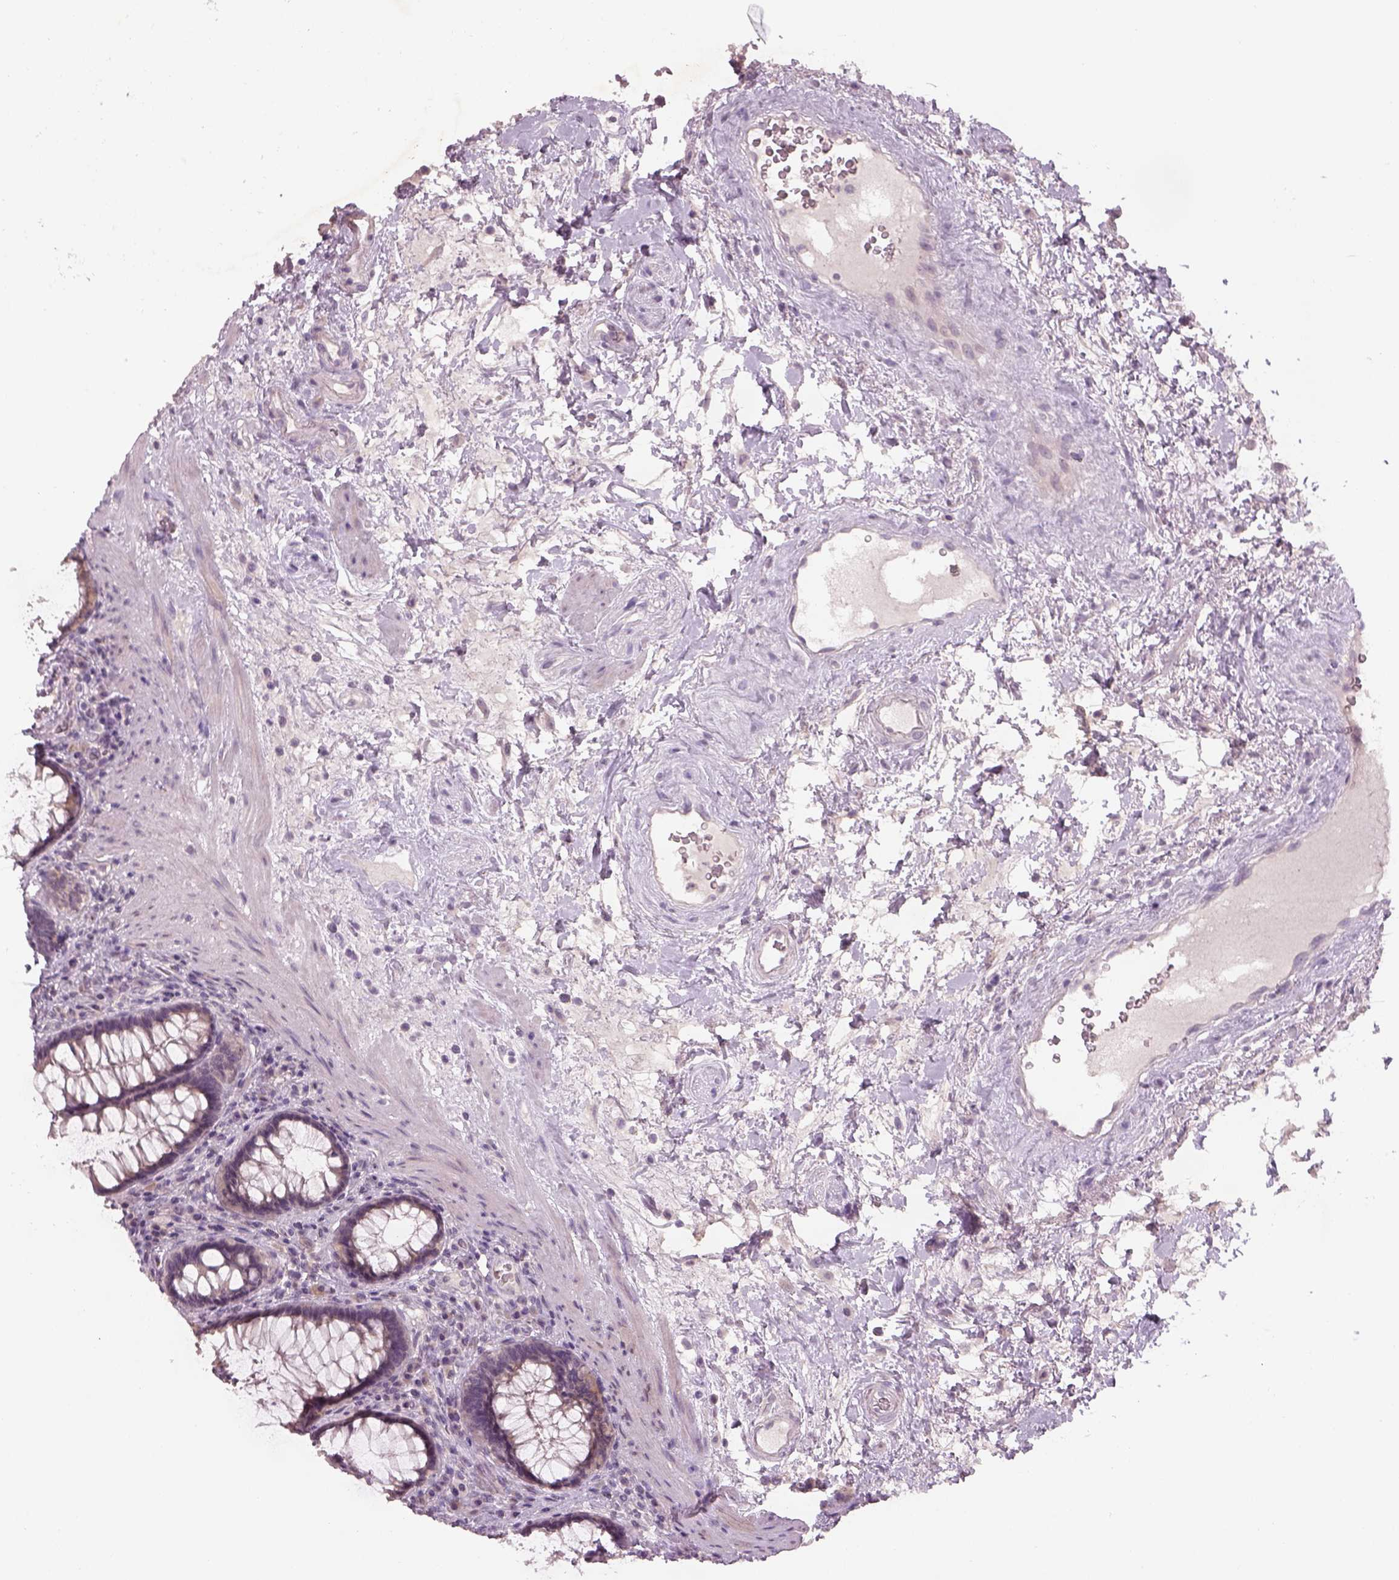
{"staining": {"intensity": "weak", "quantity": "<25%", "location": "cytoplasmic/membranous"}, "tissue": "rectum", "cell_type": "Glandular cells", "image_type": "normal", "snomed": [{"axis": "morphology", "description": "Normal tissue, NOS"}, {"axis": "topography", "description": "Rectum"}], "caption": "The image shows no staining of glandular cells in unremarkable rectum.", "gene": "GDNF", "patient": {"sex": "male", "age": 72}}